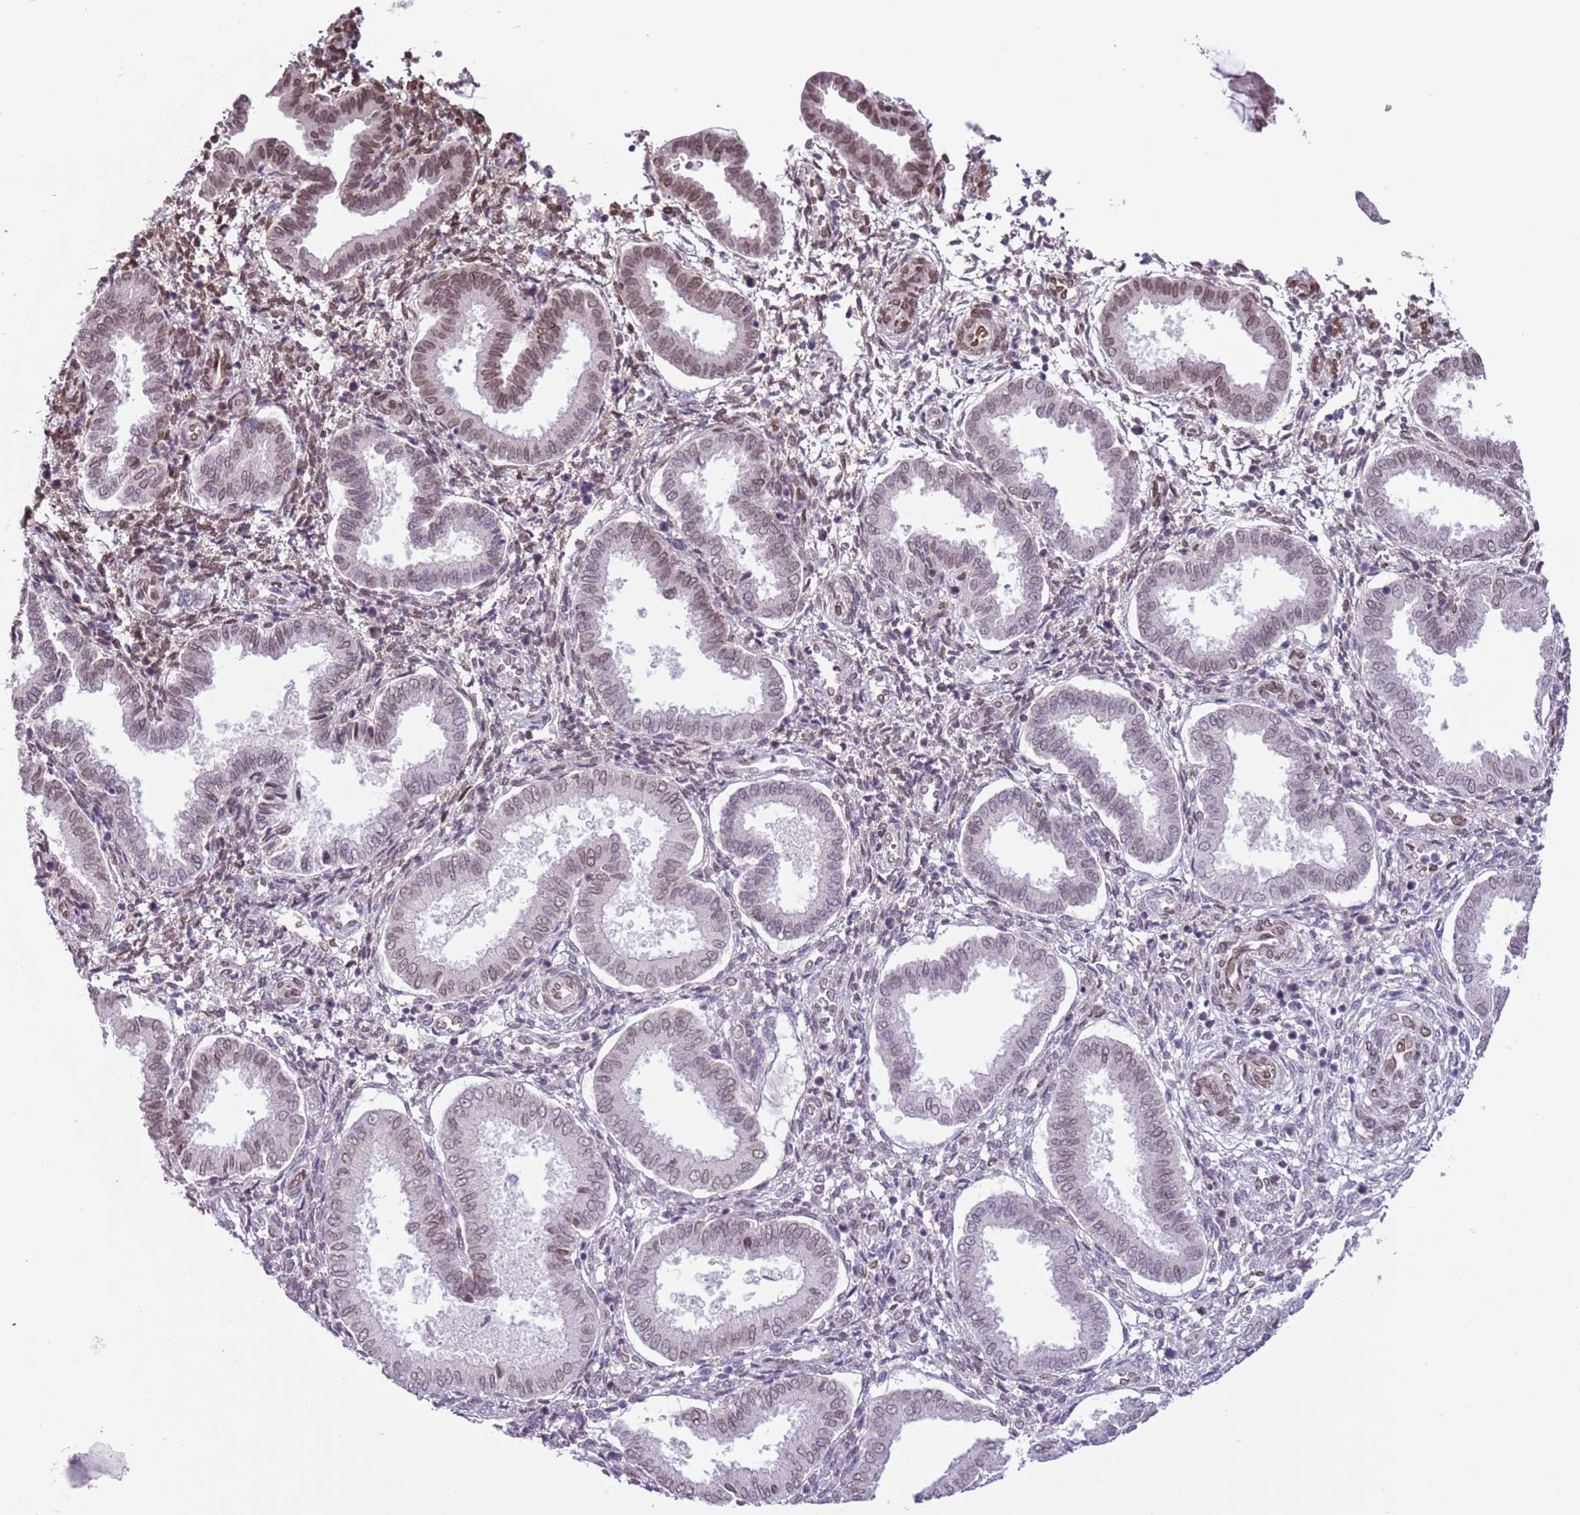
{"staining": {"intensity": "moderate", "quantity": "<25%", "location": "cytoplasmic/membranous,nuclear"}, "tissue": "endometrium", "cell_type": "Cells in endometrial stroma", "image_type": "normal", "snomed": [{"axis": "morphology", "description": "Normal tissue, NOS"}, {"axis": "topography", "description": "Endometrium"}], "caption": "This image shows unremarkable endometrium stained with IHC to label a protein in brown. The cytoplasmic/membranous,nuclear of cells in endometrial stroma show moderate positivity for the protein. Nuclei are counter-stained blue.", "gene": "ZGLP1", "patient": {"sex": "female", "age": 24}}